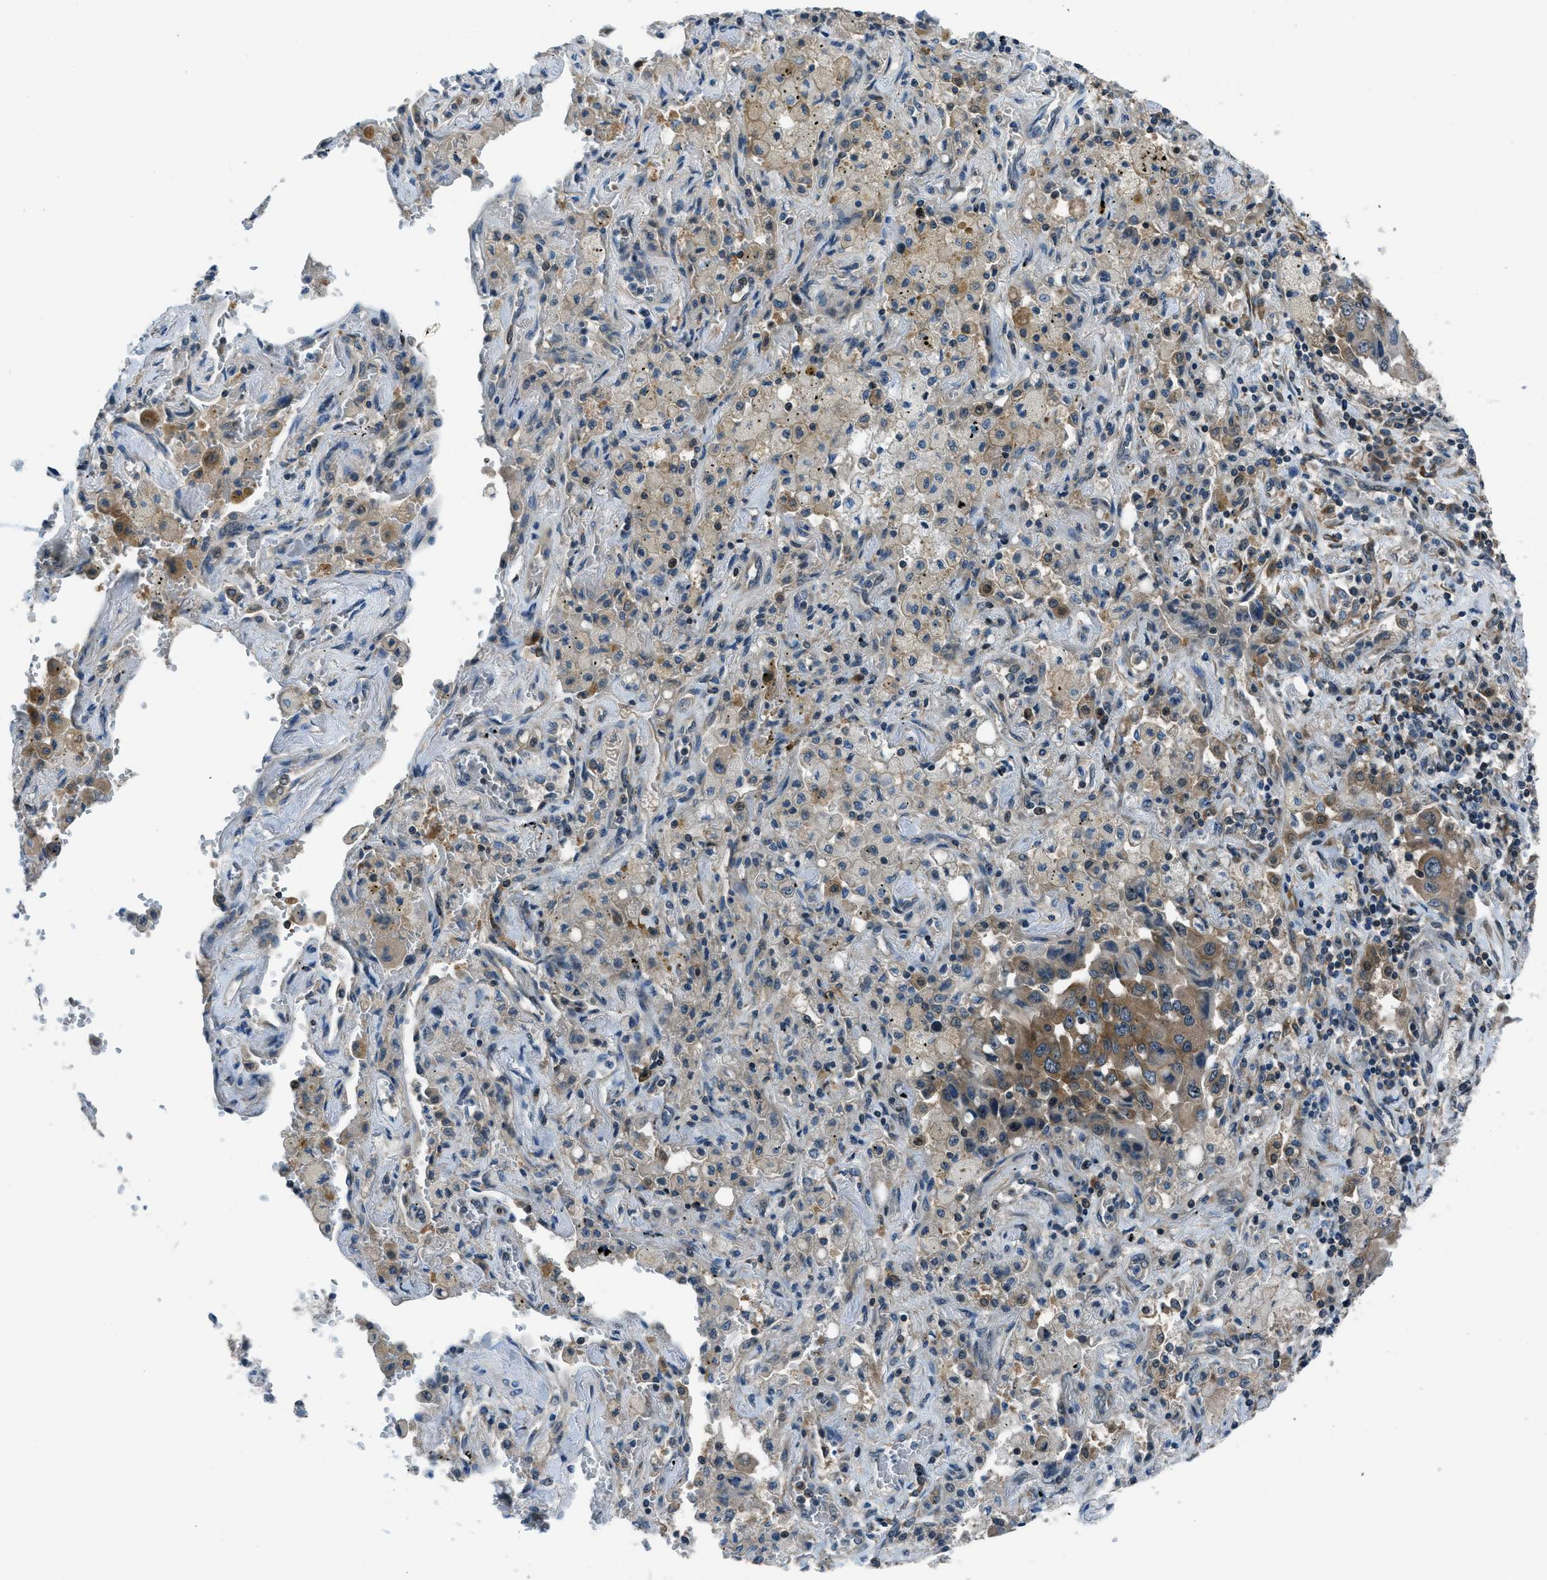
{"staining": {"intensity": "moderate", "quantity": ">75%", "location": "cytoplasmic/membranous"}, "tissue": "lung cancer", "cell_type": "Tumor cells", "image_type": "cancer", "snomed": [{"axis": "morphology", "description": "Adenocarcinoma, NOS"}, {"axis": "topography", "description": "Lung"}], "caption": "Immunohistochemical staining of adenocarcinoma (lung) displays moderate cytoplasmic/membranous protein positivity in about >75% of tumor cells. The protein of interest is shown in brown color, while the nuclei are stained blue.", "gene": "ARFGAP2", "patient": {"sex": "female", "age": 65}}